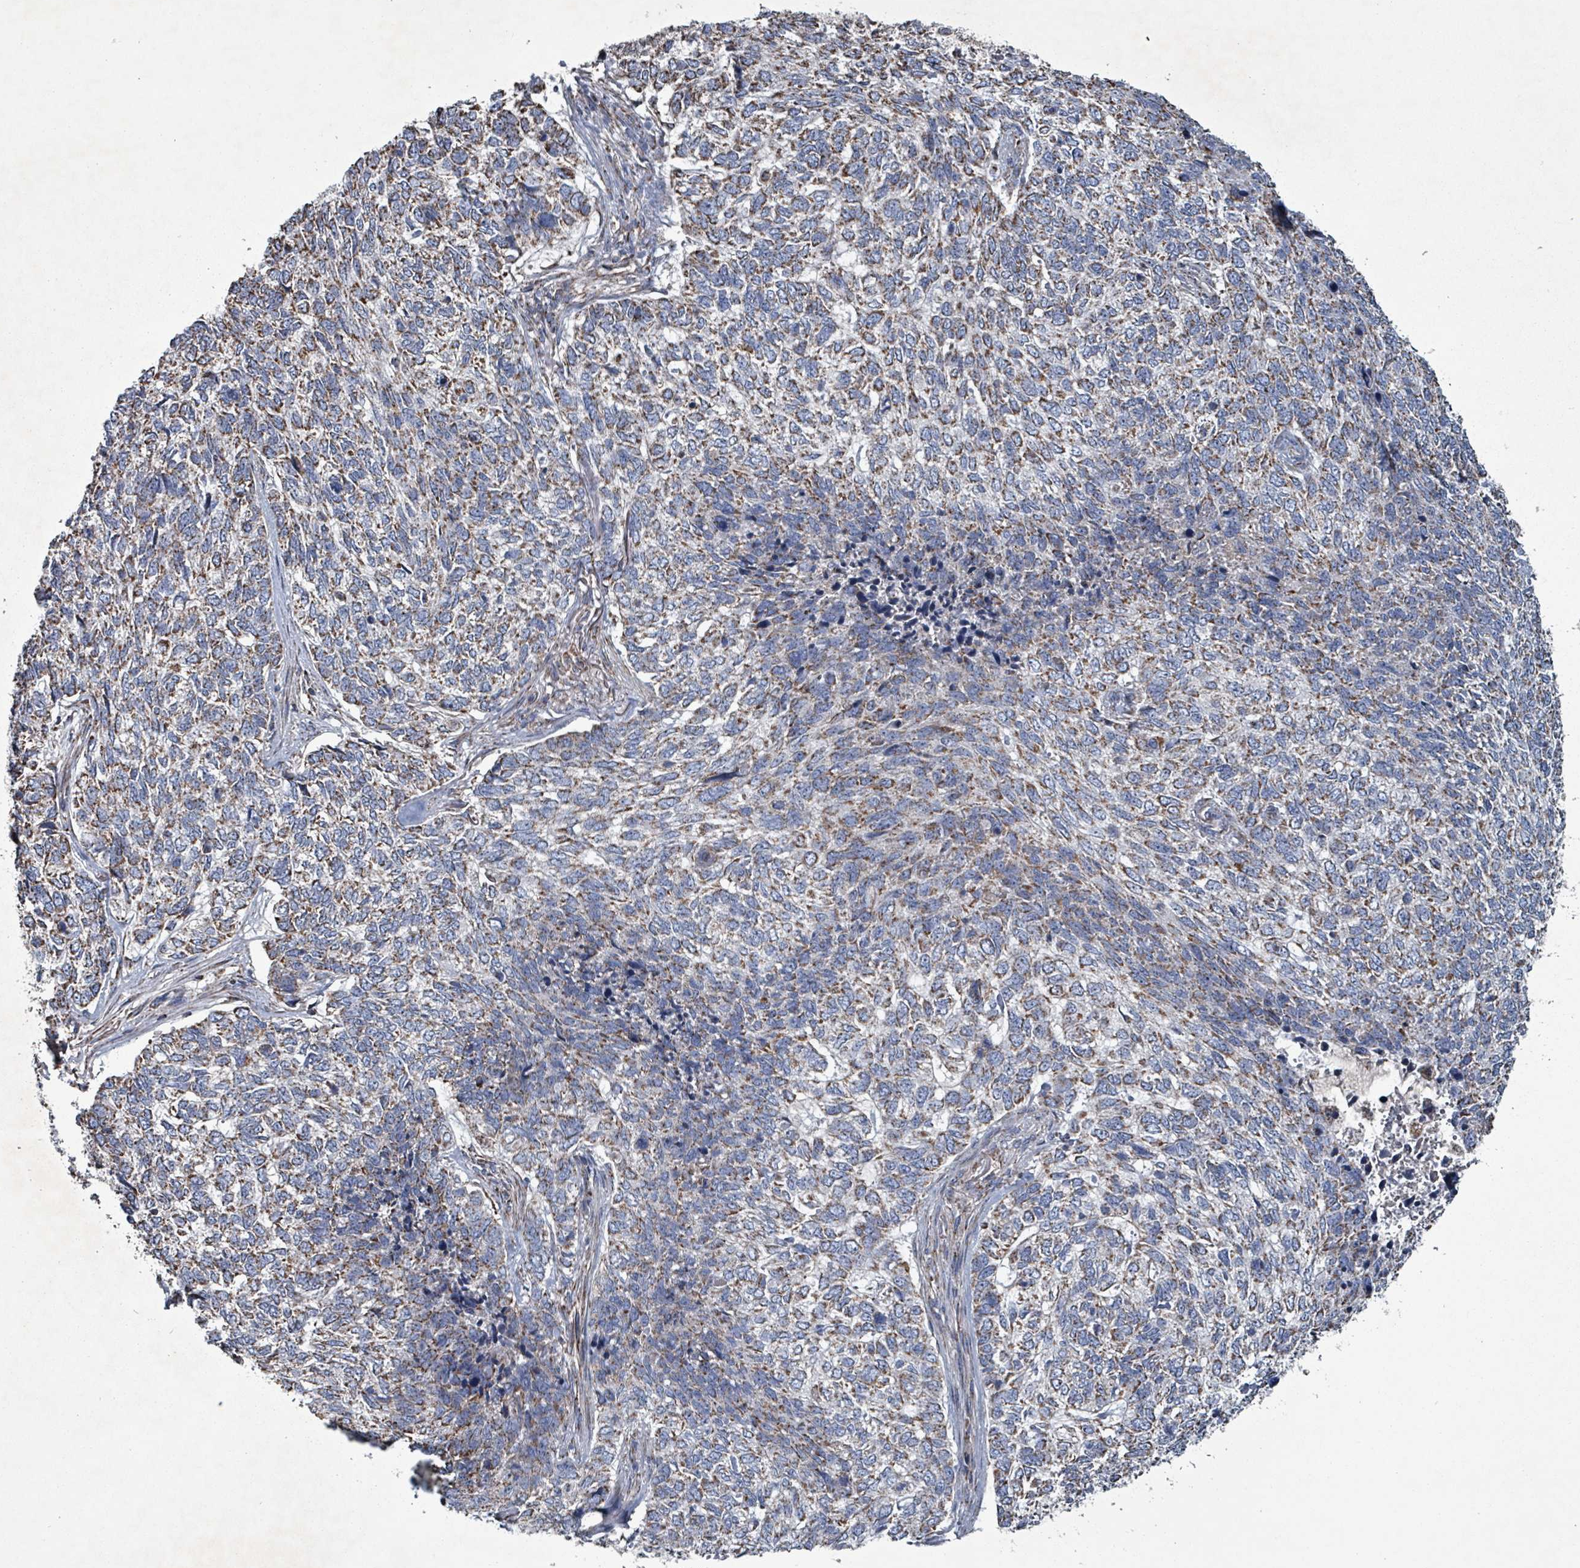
{"staining": {"intensity": "moderate", "quantity": "25%-75%", "location": "cytoplasmic/membranous"}, "tissue": "skin cancer", "cell_type": "Tumor cells", "image_type": "cancer", "snomed": [{"axis": "morphology", "description": "Basal cell carcinoma"}, {"axis": "topography", "description": "Skin"}], "caption": "A medium amount of moderate cytoplasmic/membranous staining is seen in approximately 25%-75% of tumor cells in skin cancer tissue. The staining was performed using DAB, with brown indicating positive protein expression. Nuclei are stained blue with hematoxylin.", "gene": "ABHD18", "patient": {"sex": "female", "age": 65}}